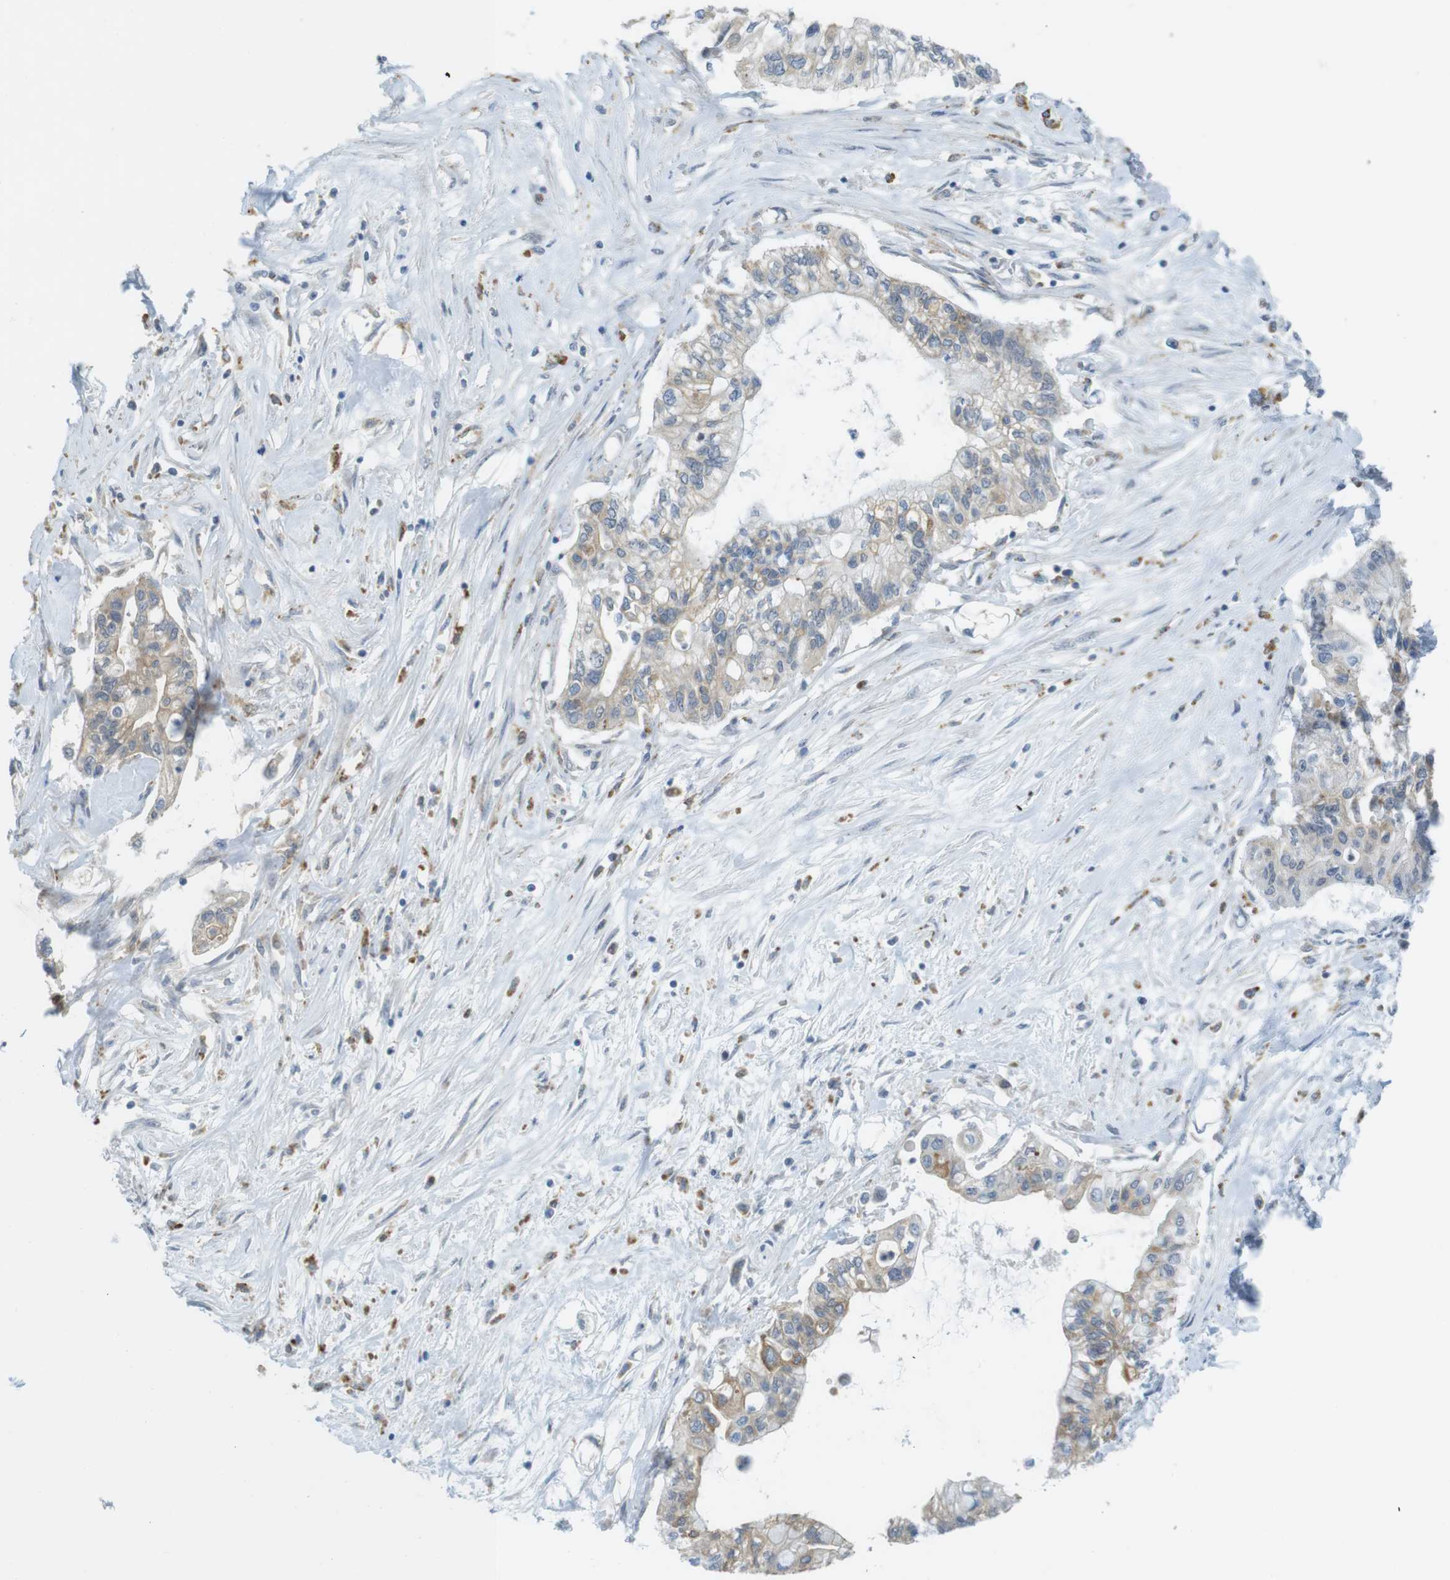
{"staining": {"intensity": "weak", "quantity": ">75%", "location": "cytoplasmic/membranous"}, "tissue": "pancreatic cancer", "cell_type": "Tumor cells", "image_type": "cancer", "snomed": [{"axis": "morphology", "description": "Adenocarcinoma, NOS"}, {"axis": "topography", "description": "Pancreas"}], "caption": "Pancreatic adenocarcinoma stained with DAB IHC displays low levels of weak cytoplasmic/membranous expression in about >75% of tumor cells.", "gene": "BRI3BP", "patient": {"sex": "female", "age": 77}}